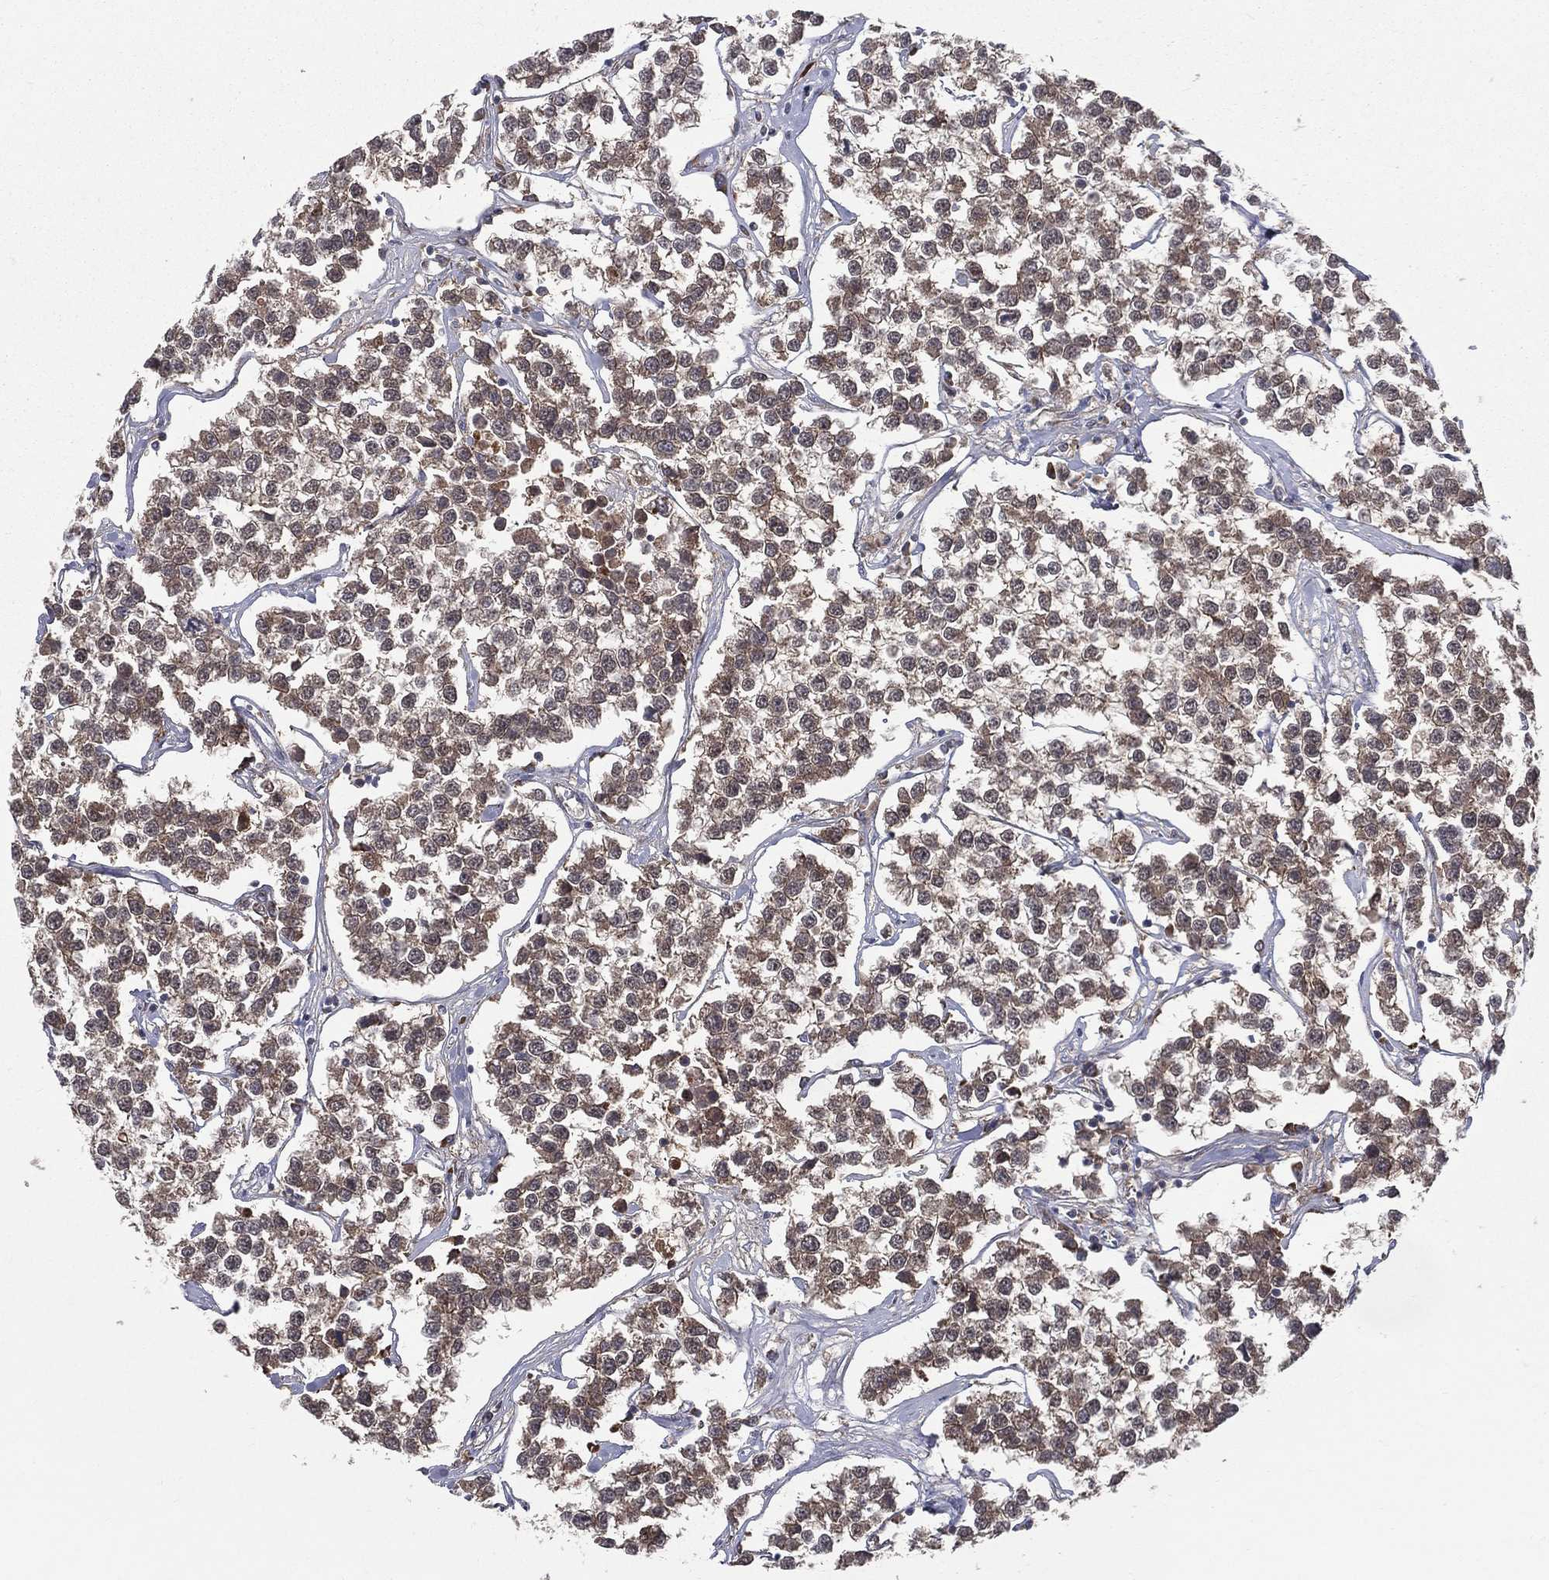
{"staining": {"intensity": "moderate", "quantity": ">75%", "location": "cytoplasmic/membranous"}, "tissue": "testis cancer", "cell_type": "Tumor cells", "image_type": "cancer", "snomed": [{"axis": "morphology", "description": "Seminoma, NOS"}, {"axis": "topography", "description": "Testis"}], "caption": "This image shows immunohistochemistry staining of human seminoma (testis), with medium moderate cytoplasmic/membranous positivity in about >75% of tumor cells.", "gene": "MIX23", "patient": {"sex": "male", "age": 59}}